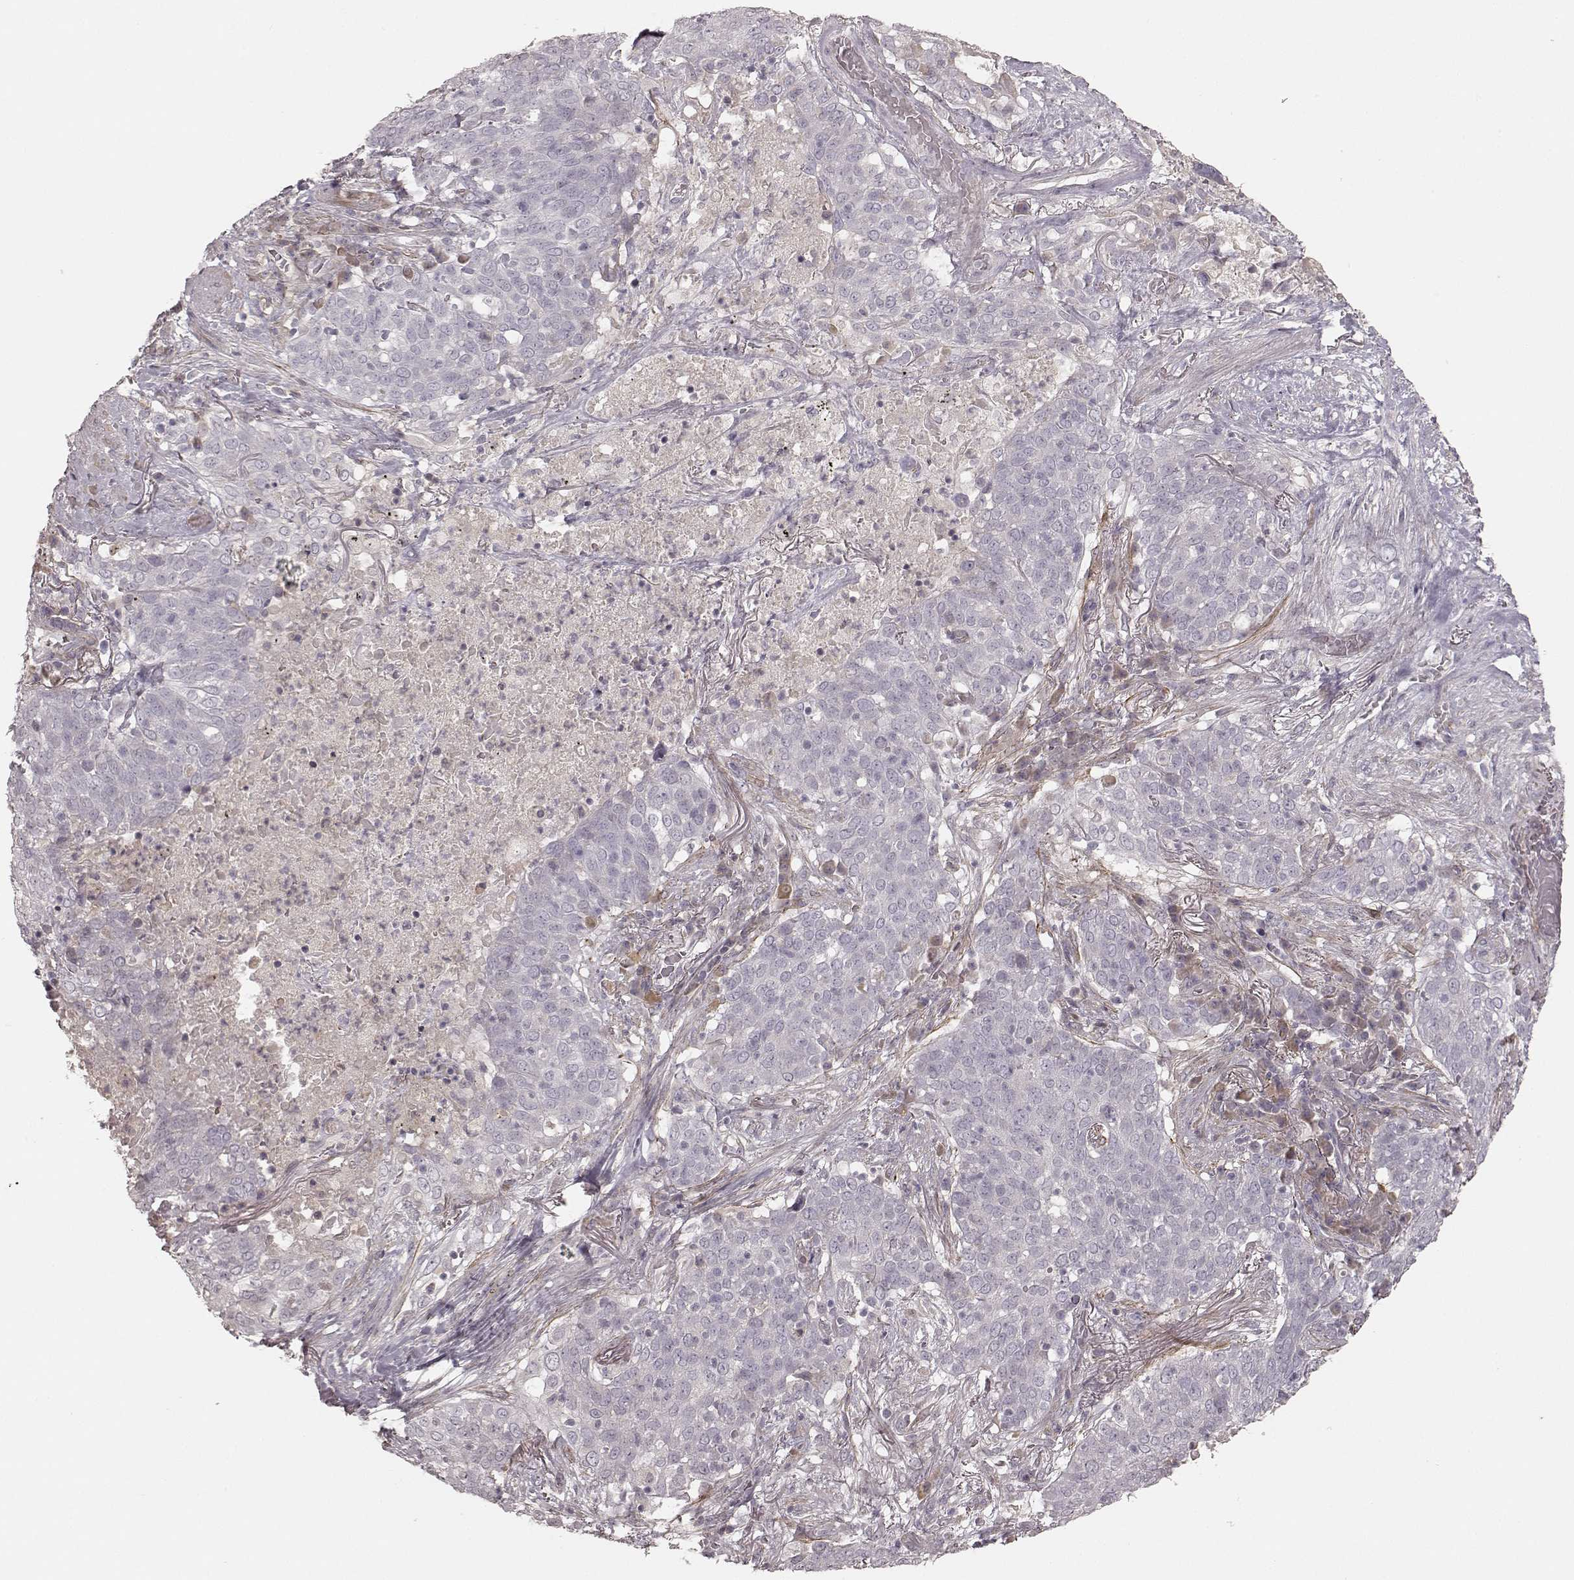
{"staining": {"intensity": "negative", "quantity": "none", "location": "none"}, "tissue": "lung cancer", "cell_type": "Tumor cells", "image_type": "cancer", "snomed": [{"axis": "morphology", "description": "Squamous cell carcinoma, NOS"}, {"axis": "topography", "description": "Lung"}], "caption": "Photomicrograph shows no significant protein staining in tumor cells of squamous cell carcinoma (lung). (IHC, brightfield microscopy, high magnification).", "gene": "KCNJ9", "patient": {"sex": "male", "age": 82}}